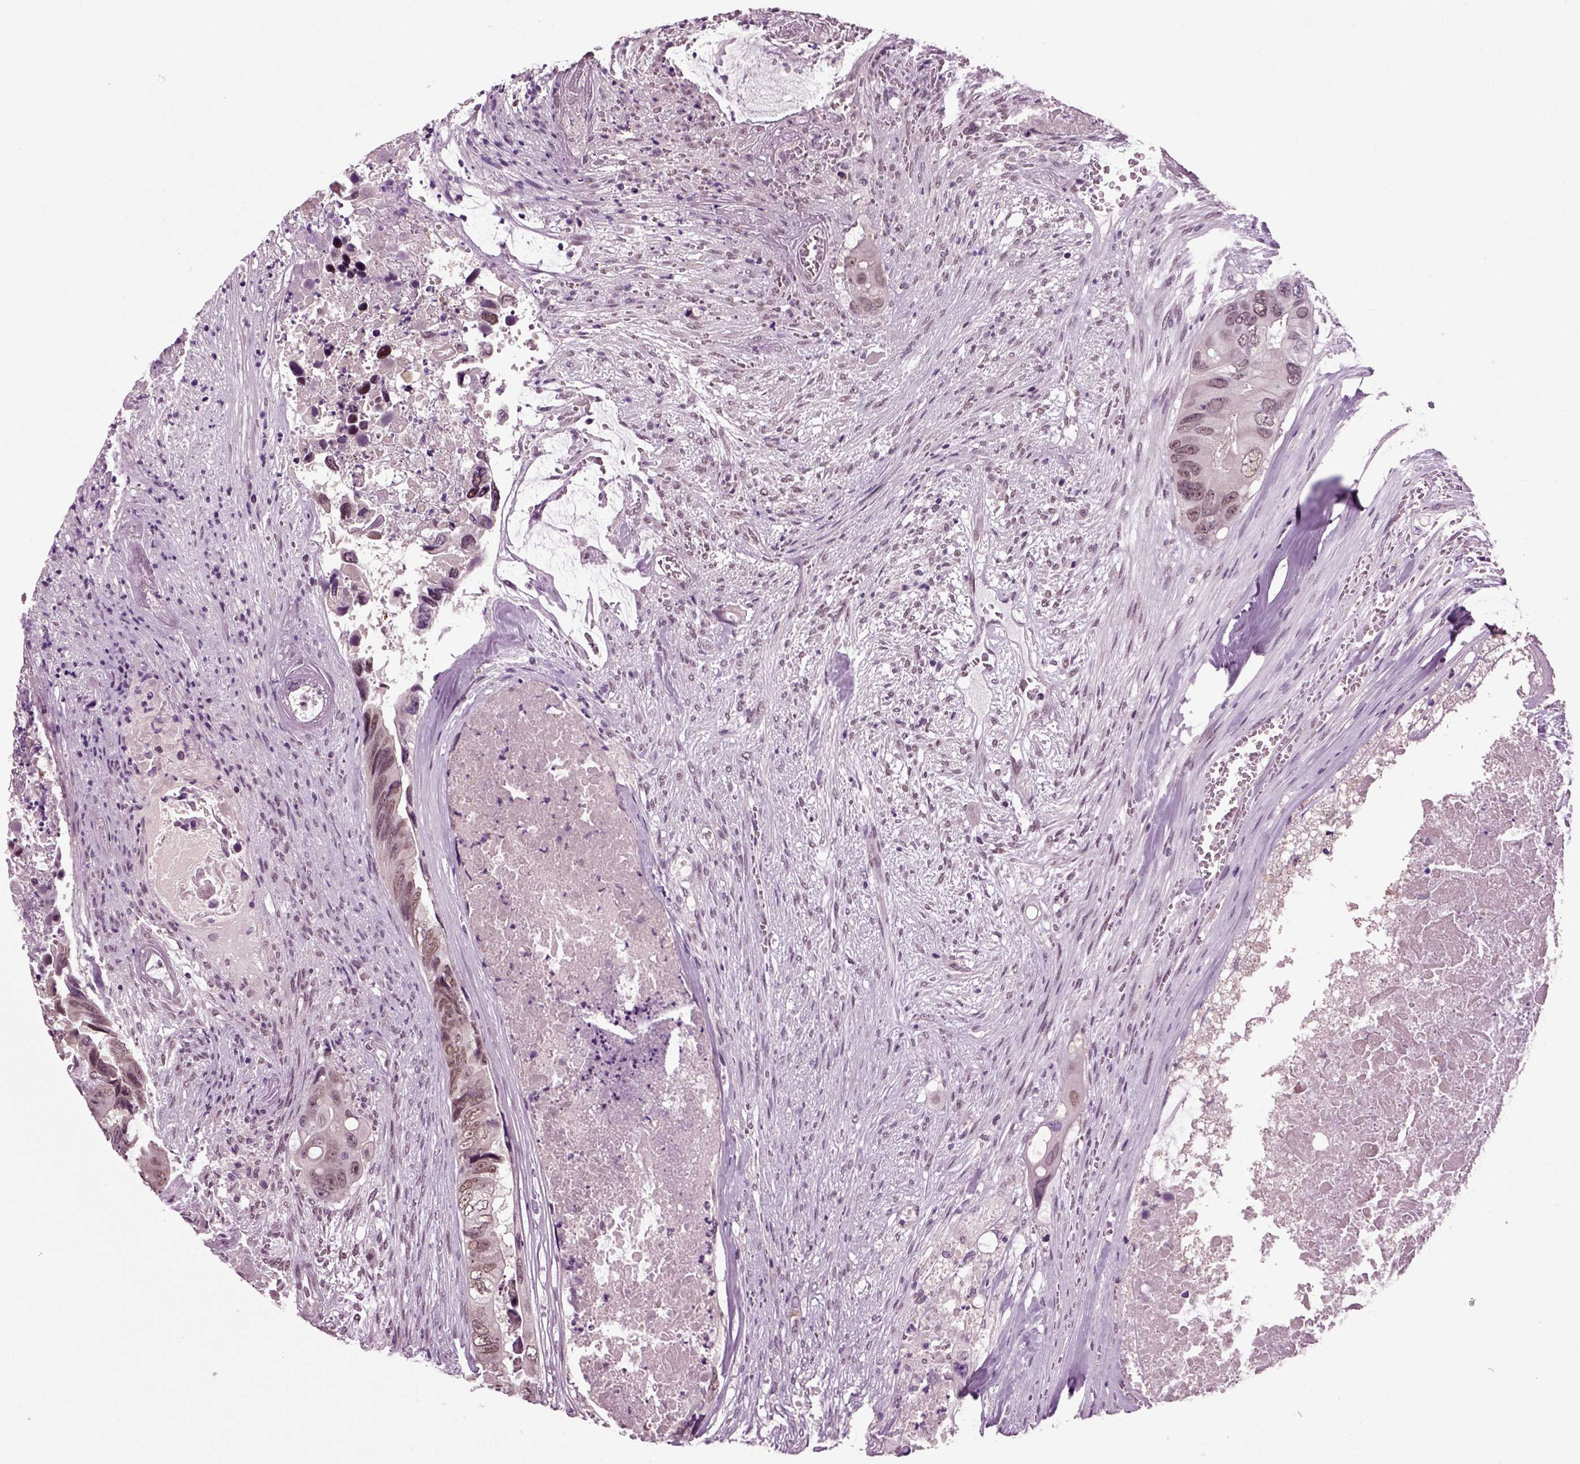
{"staining": {"intensity": "moderate", "quantity": "<25%", "location": "nuclear"}, "tissue": "colorectal cancer", "cell_type": "Tumor cells", "image_type": "cancer", "snomed": [{"axis": "morphology", "description": "Adenocarcinoma, NOS"}, {"axis": "topography", "description": "Rectum"}], "caption": "The photomicrograph shows a brown stain indicating the presence of a protein in the nuclear of tumor cells in adenocarcinoma (colorectal).", "gene": "RCOR3", "patient": {"sex": "male", "age": 63}}